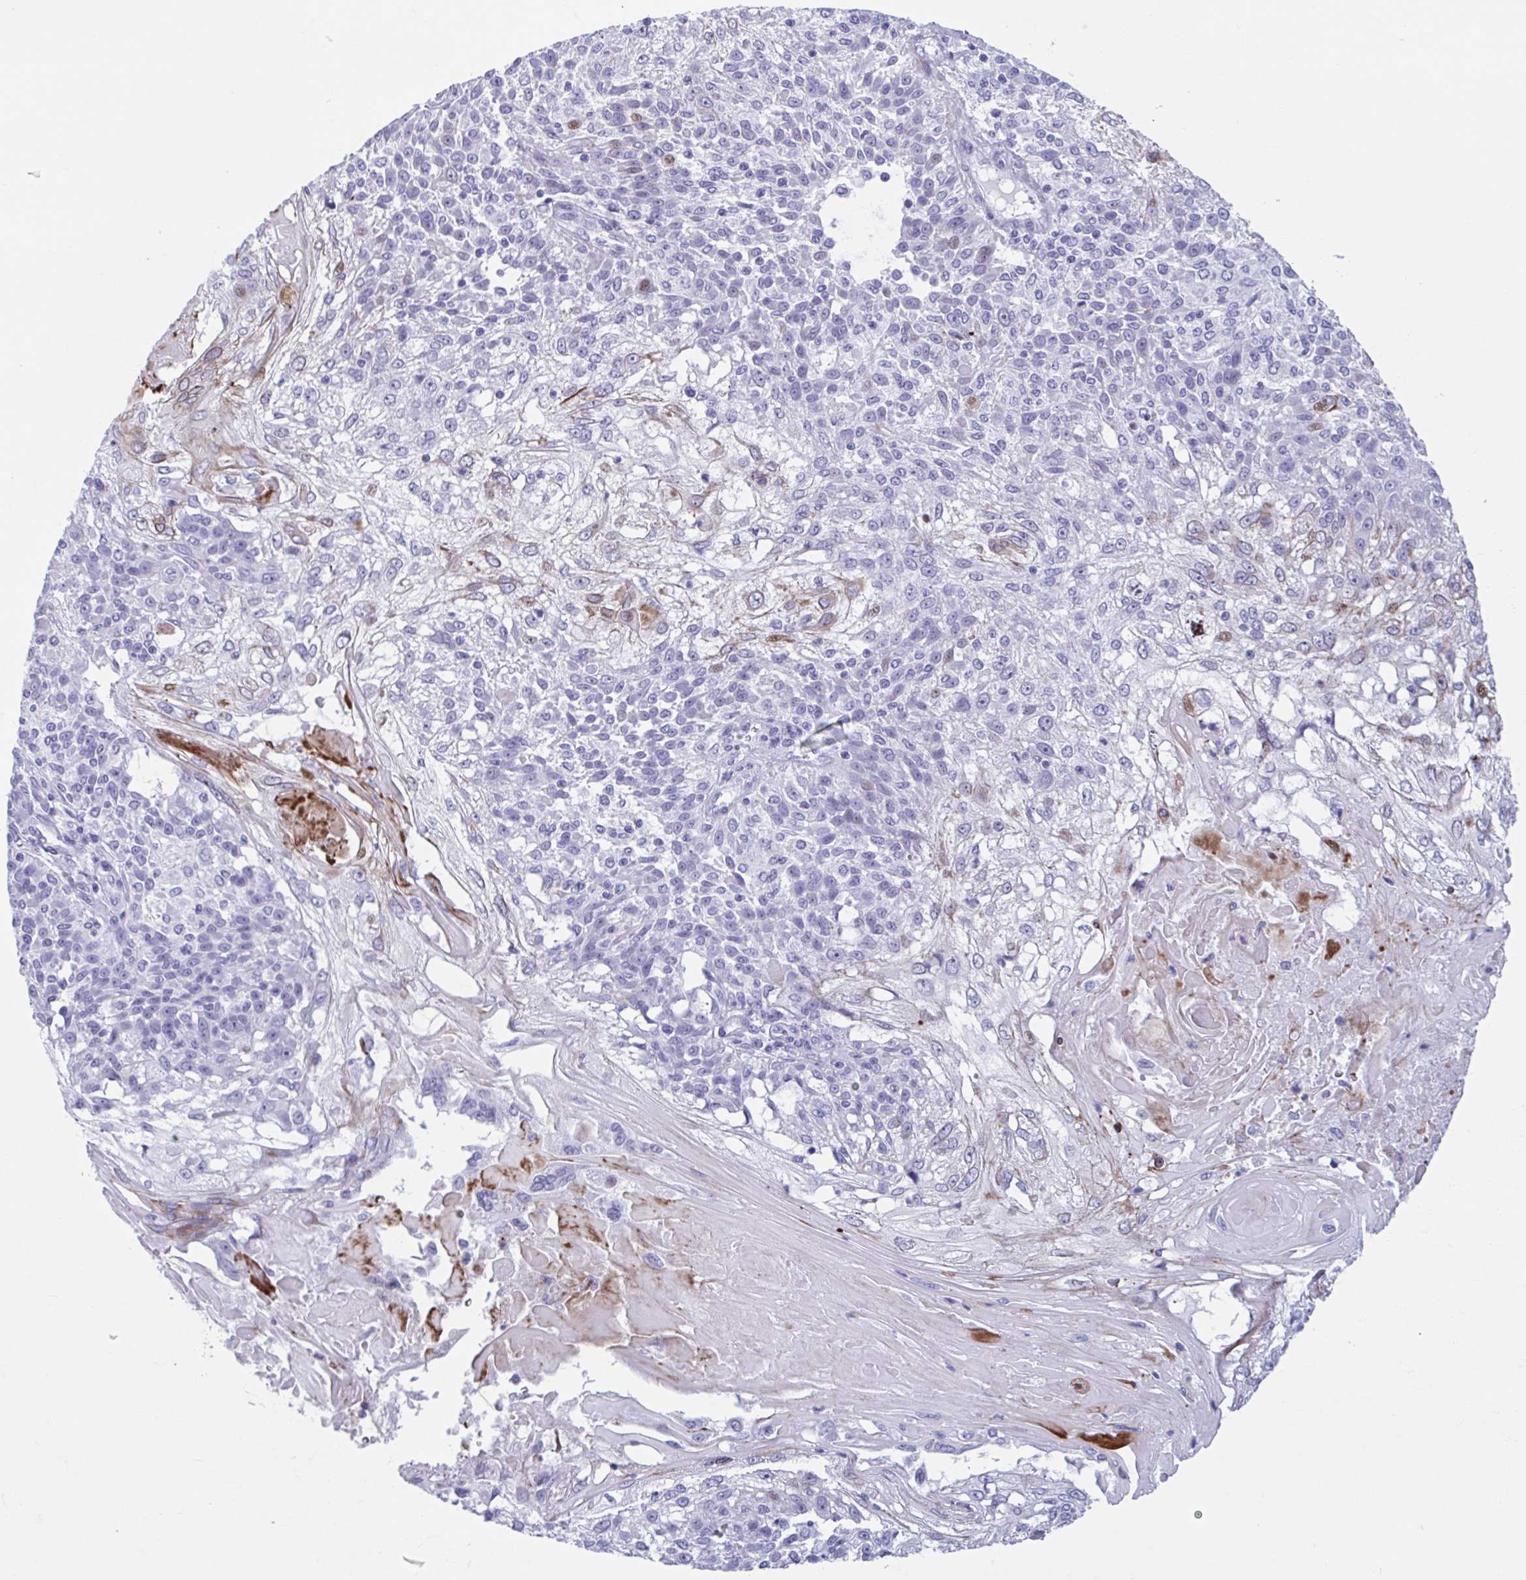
{"staining": {"intensity": "negative", "quantity": "none", "location": "none"}, "tissue": "skin cancer", "cell_type": "Tumor cells", "image_type": "cancer", "snomed": [{"axis": "morphology", "description": "Normal tissue, NOS"}, {"axis": "morphology", "description": "Squamous cell carcinoma, NOS"}, {"axis": "topography", "description": "Skin"}], "caption": "Histopathology image shows no significant protein positivity in tumor cells of skin cancer (squamous cell carcinoma).", "gene": "TCEAL3", "patient": {"sex": "female", "age": 83}}